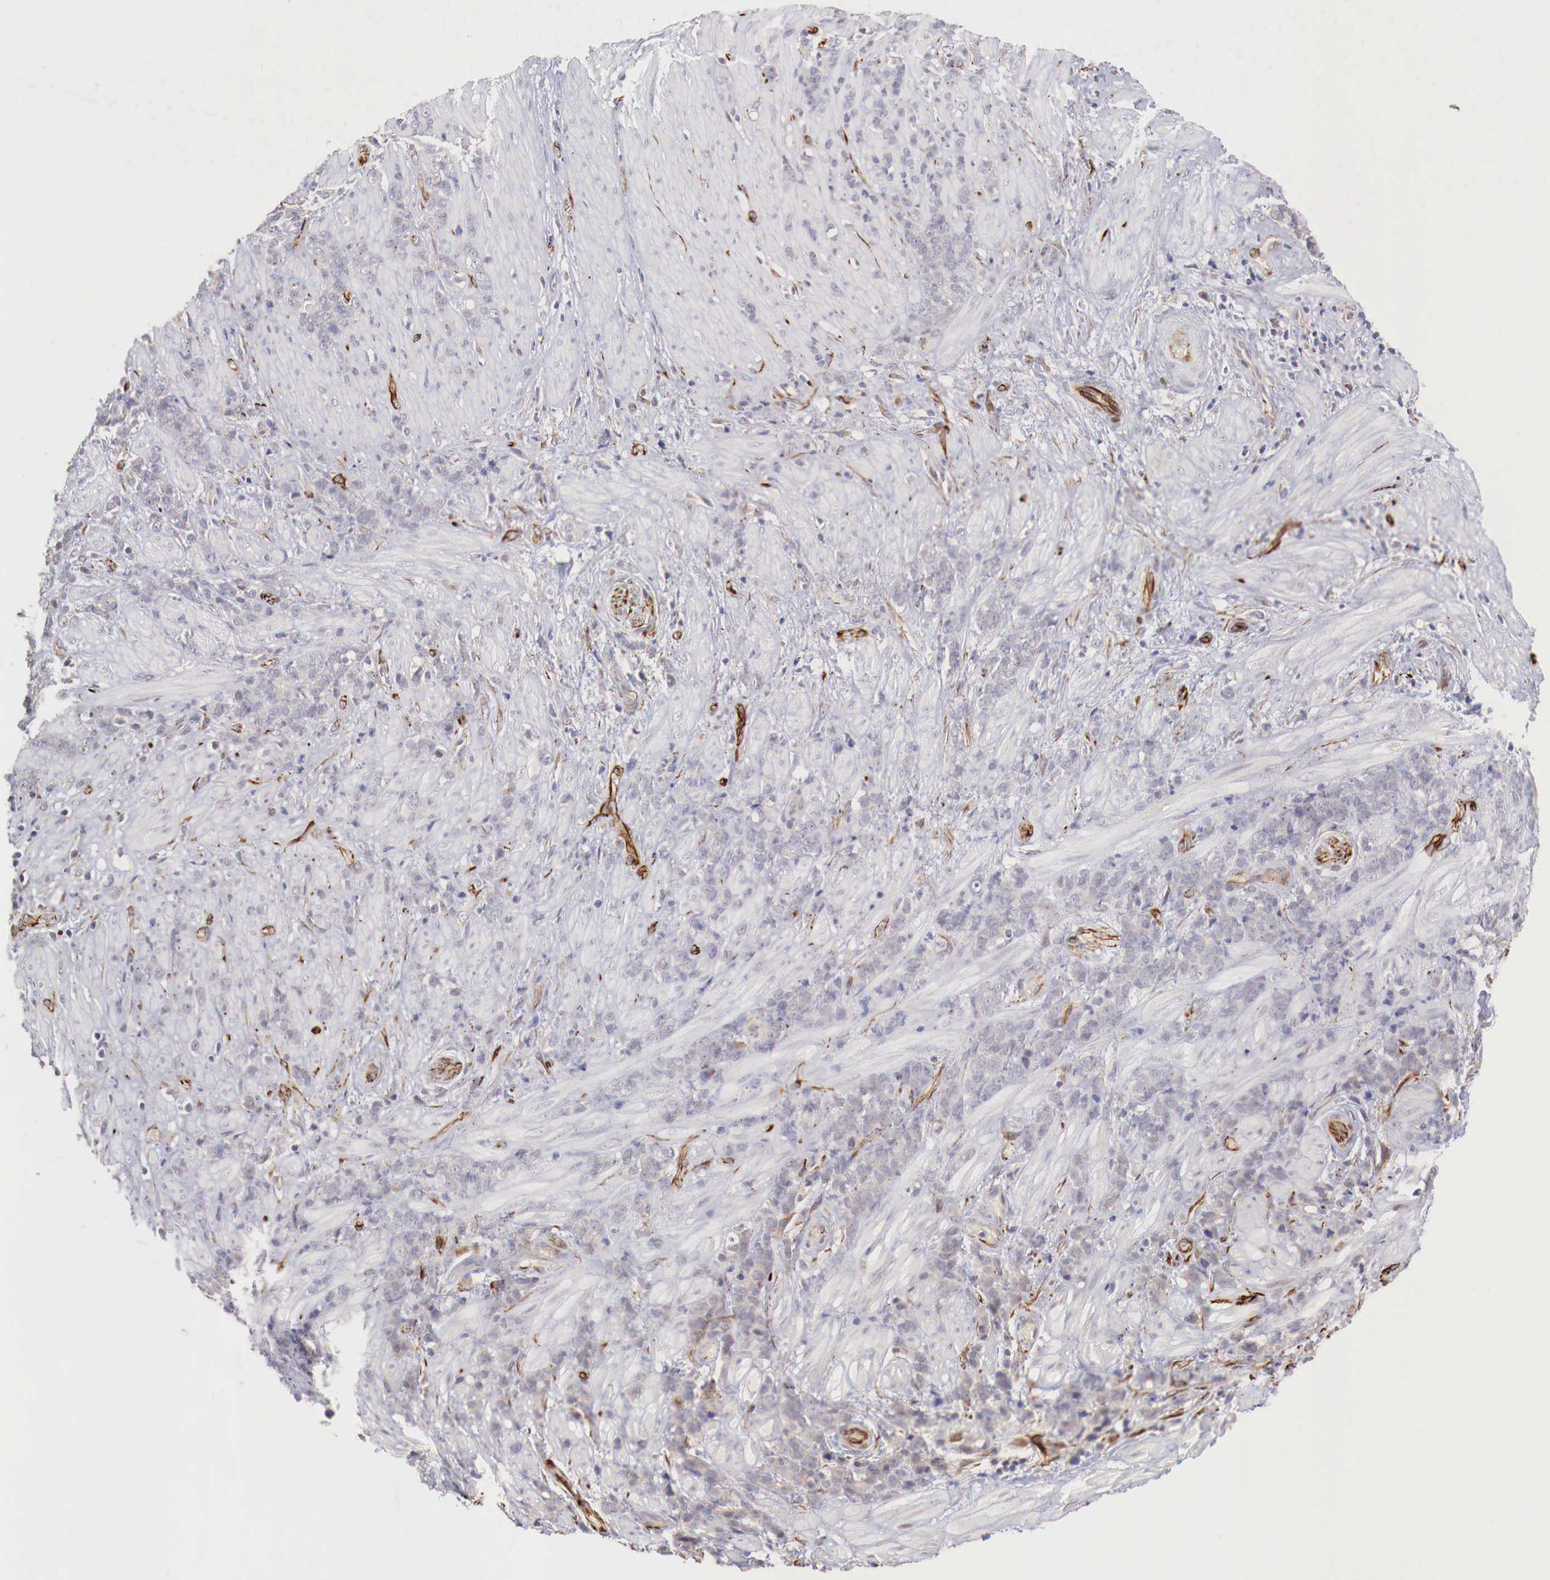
{"staining": {"intensity": "negative", "quantity": "none", "location": "none"}, "tissue": "stomach cancer", "cell_type": "Tumor cells", "image_type": "cancer", "snomed": [{"axis": "morphology", "description": "Adenocarcinoma, NOS"}, {"axis": "topography", "description": "Stomach, lower"}], "caption": "Immunohistochemistry (IHC) histopathology image of neoplastic tissue: human adenocarcinoma (stomach) stained with DAB (3,3'-diaminobenzidine) demonstrates no significant protein positivity in tumor cells. Nuclei are stained in blue.", "gene": "WT1", "patient": {"sex": "male", "age": 88}}